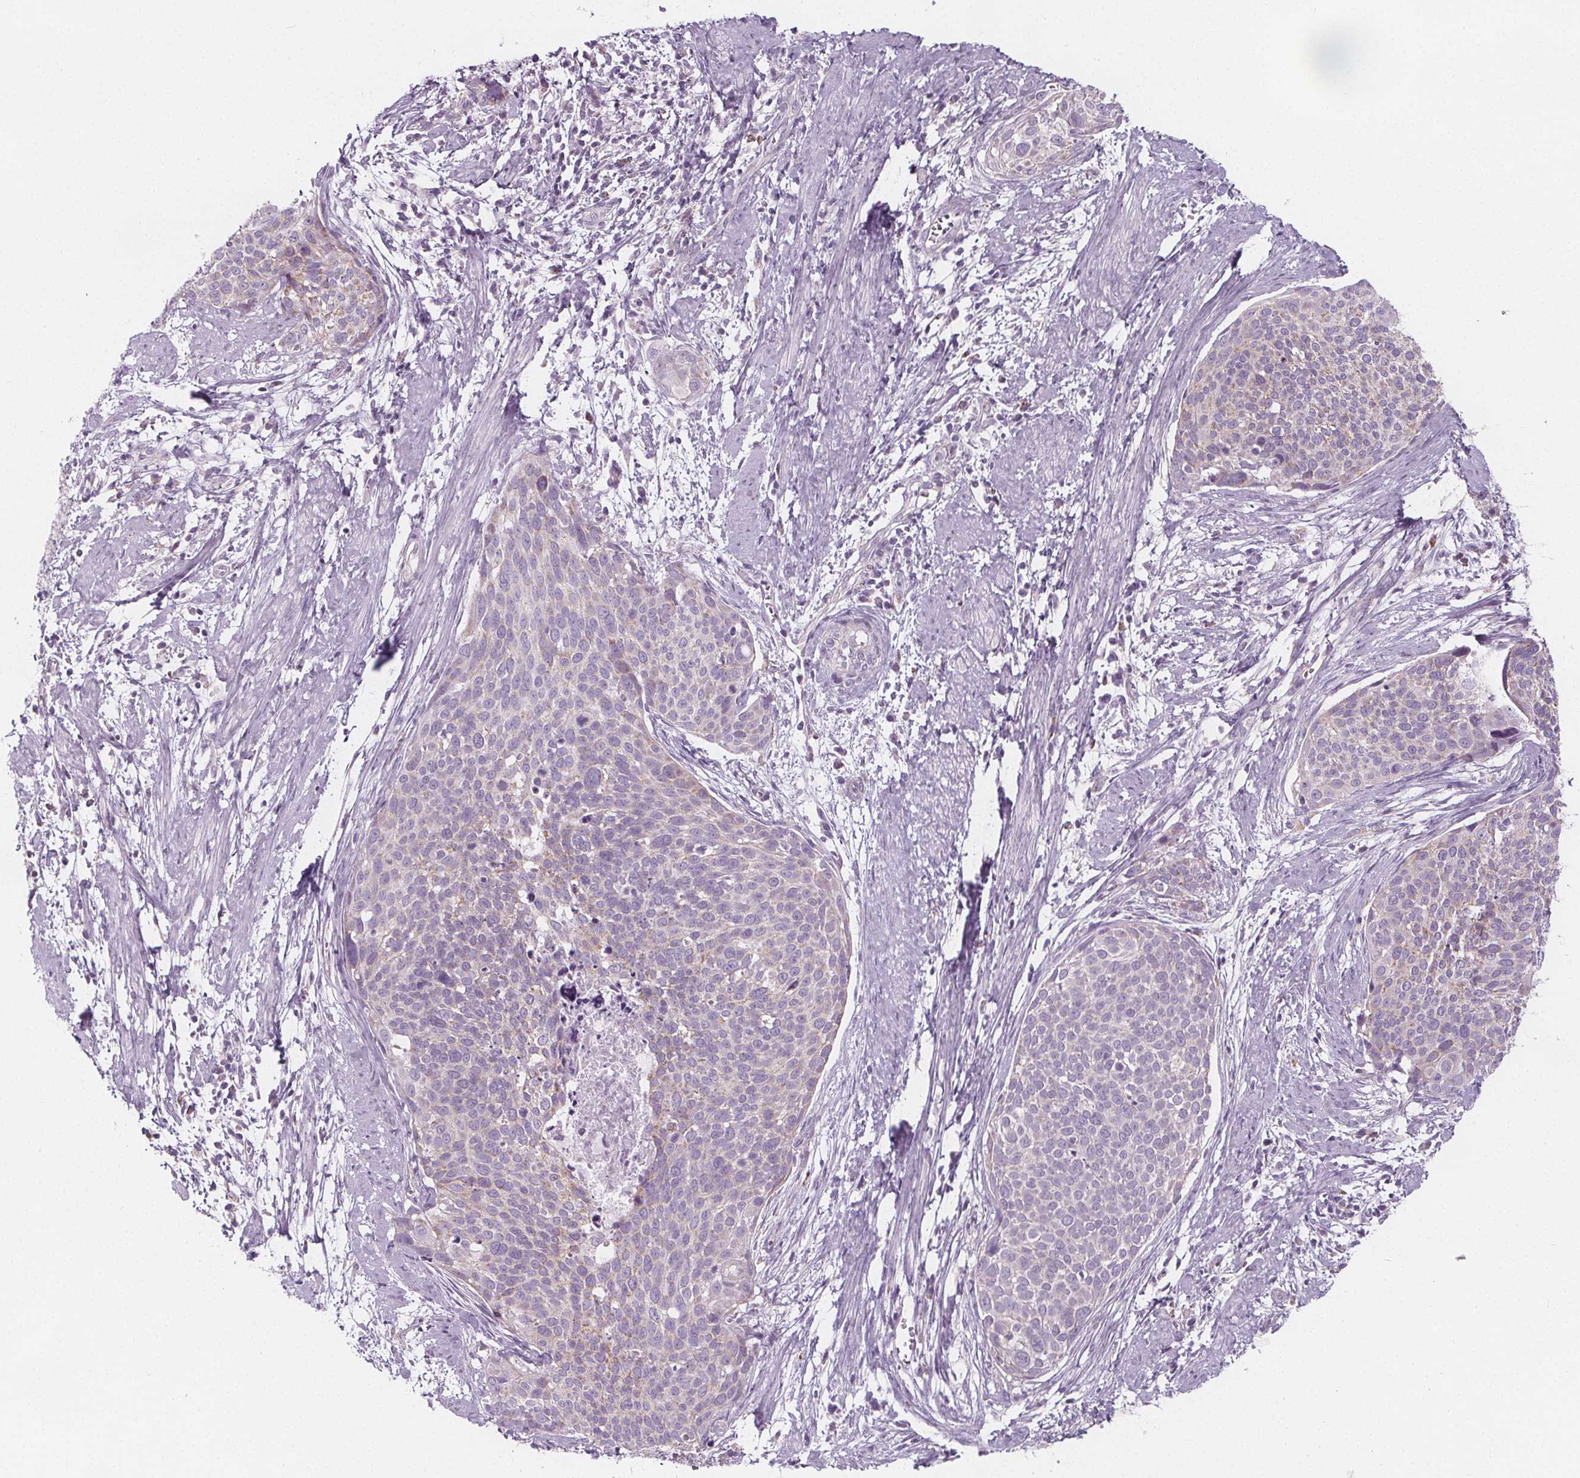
{"staining": {"intensity": "negative", "quantity": "none", "location": "none"}, "tissue": "cervical cancer", "cell_type": "Tumor cells", "image_type": "cancer", "snomed": [{"axis": "morphology", "description": "Squamous cell carcinoma, NOS"}, {"axis": "topography", "description": "Cervix"}], "caption": "This is an IHC image of human squamous cell carcinoma (cervical). There is no positivity in tumor cells.", "gene": "IL17C", "patient": {"sex": "female", "age": 39}}